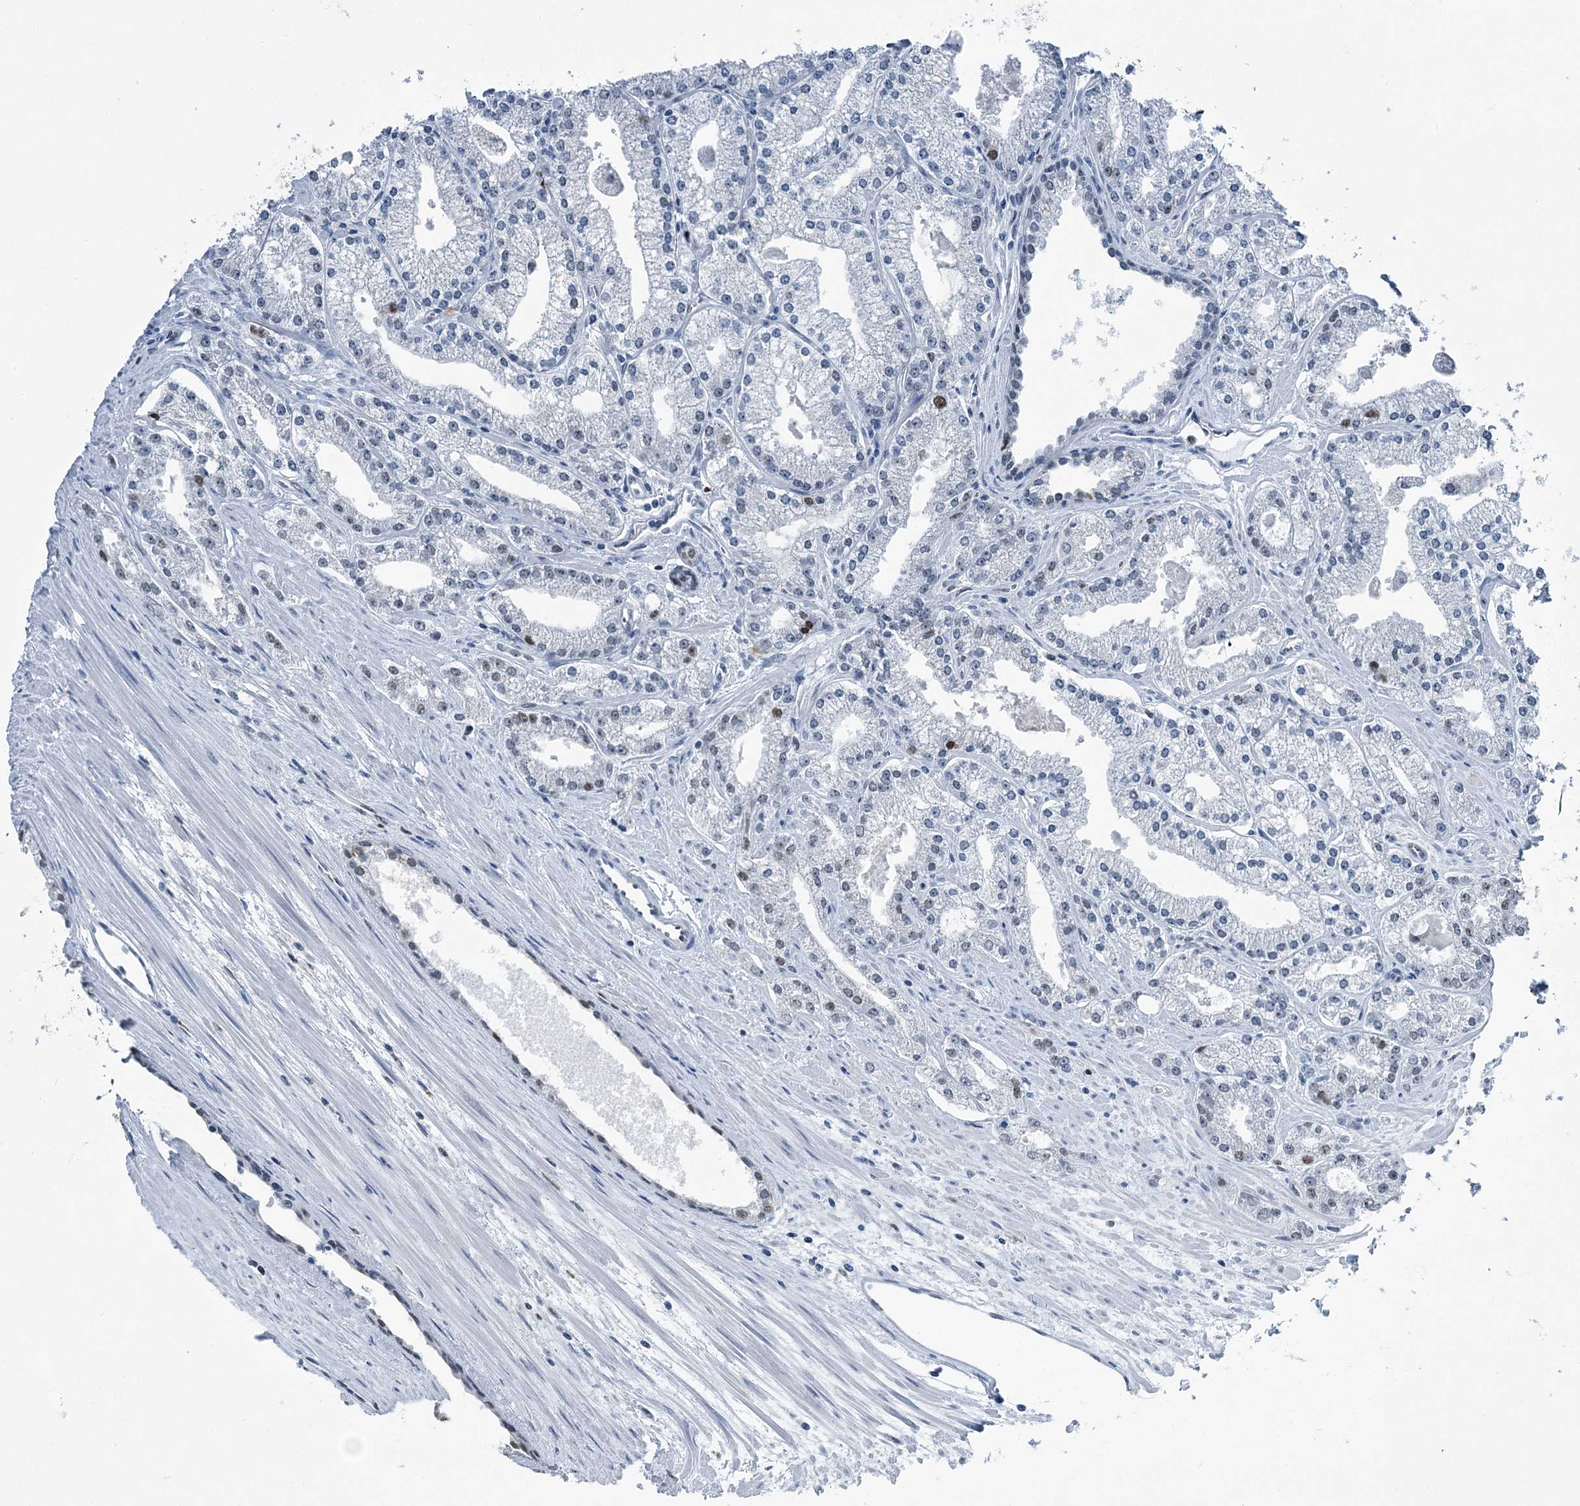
{"staining": {"intensity": "moderate", "quantity": "<25%", "location": "nuclear"}, "tissue": "prostate cancer", "cell_type": "Tumor cells", "image_type": "cancer", "snomed": [{"axis": "morphology", "description": "Adenocarcinoma, Low grade"}, {"axis": "topography", "description": "Prostate"}], "caption": "IHC photomicrograph of neoplastic tissue: adenocarcinoma (low-grade) (prostate) stained using immunohistochemistry (IHC) displays low levels of moderate protein expression localized specifically in the nuclear of tumor cells, appearing as a nuclear brown color.", "gene": "HAT1", "patient": {"sex": "male", "age": 69}}